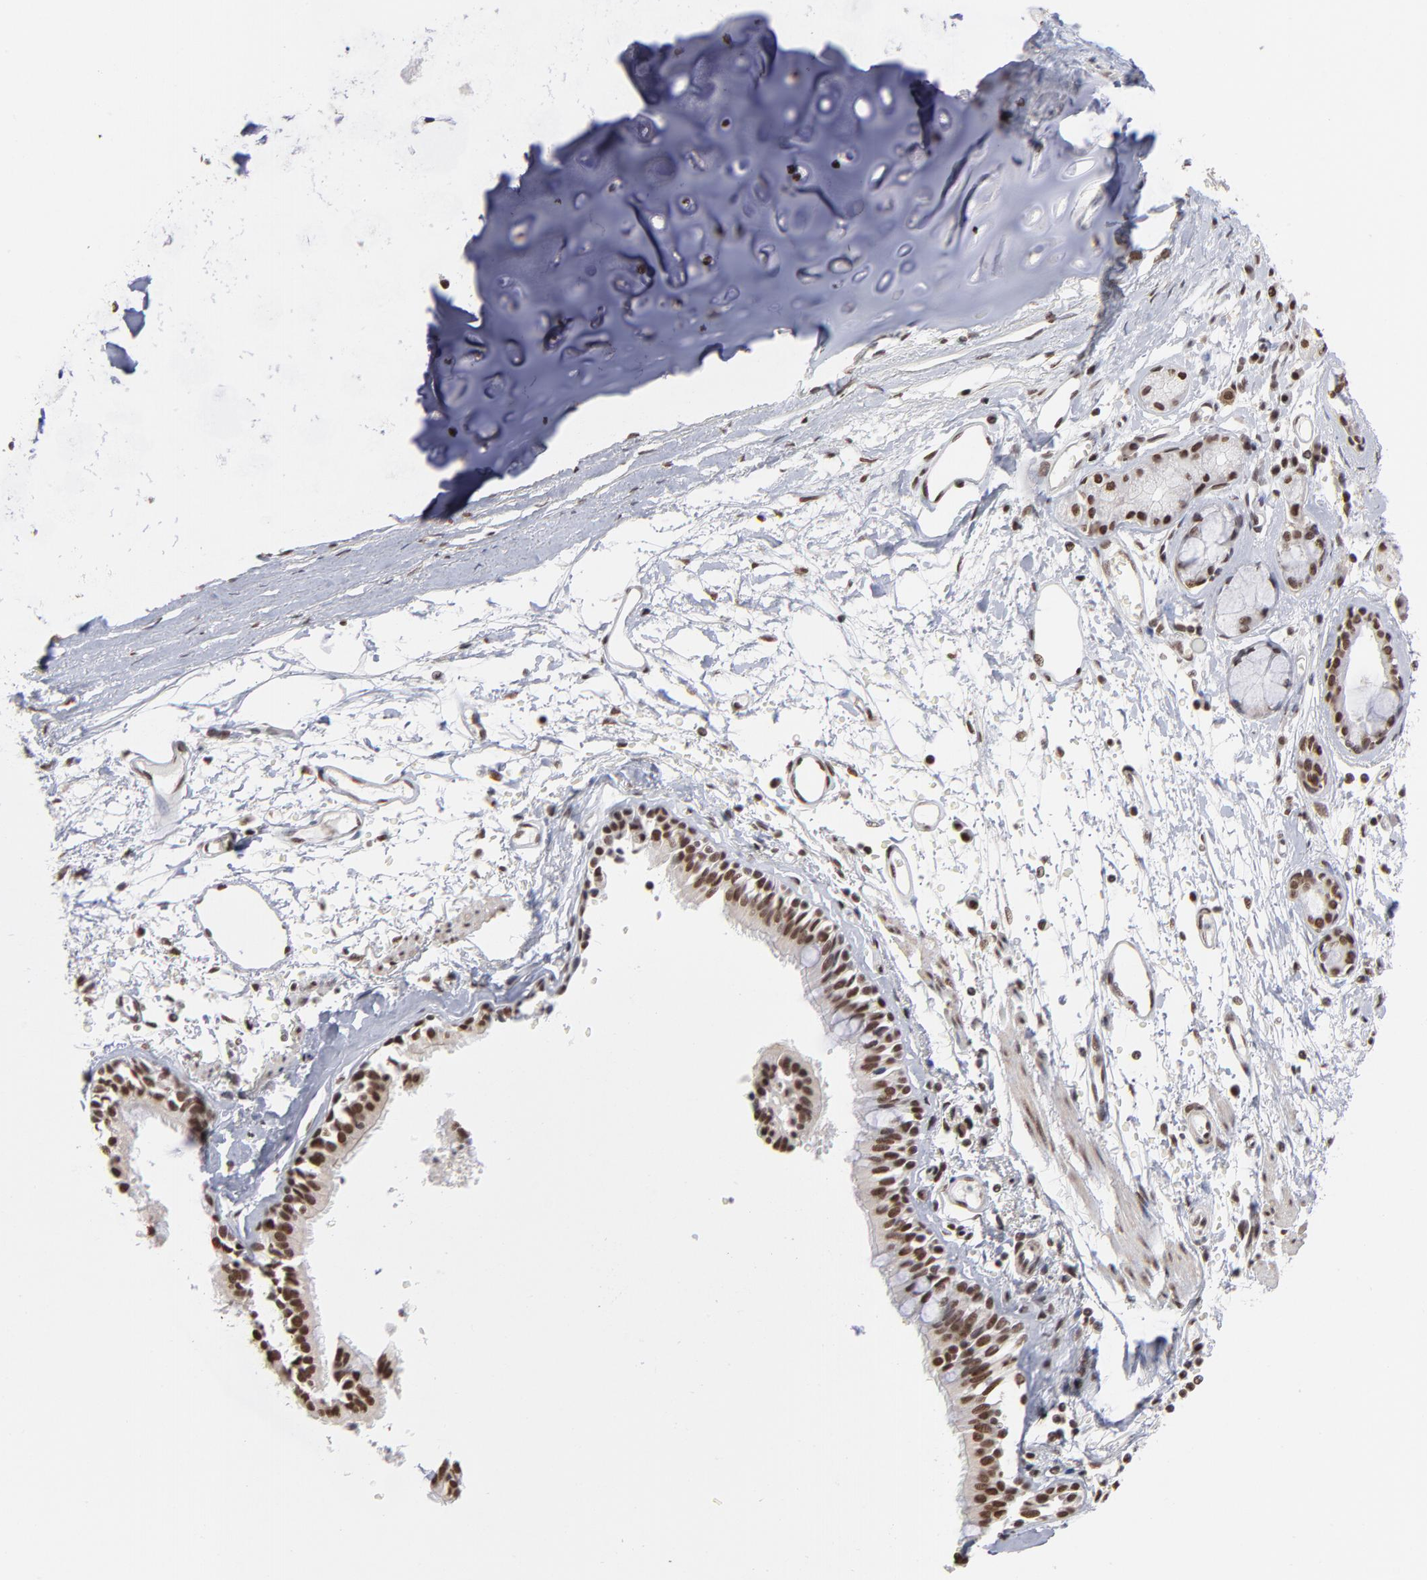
{"staining": {"intensity": "strong", "quantity": ">75%", "location": "cytoplasmic/membranous,nuclear"}, "tissue": "bronchus", "cell_type": "Respiratory epithelial cells", "image_type": "normal", "snomed": [{"axis": "morphology", "description": "Normal tissue, NOS"}, {"axis": "topography", "description": "Bronchus"}, {"axis": "topography", "description": "Lung"}], "caption": "High-magnification brightfield microscopy of benign bronchus stained with DAB (3,3'-diaminobenzidine) (brown) and counterstained with hematoxylin (blue). respiratory epithelial cells exhibit strong cytoplasmic/membranous,nuclear staining is seen in approximately>75% of cells. Ihc stains the protein of interest in brown and the nuclei are stained blue.", "gene": "ZNF3", "patient": {"sex": "female", "age": 56}}